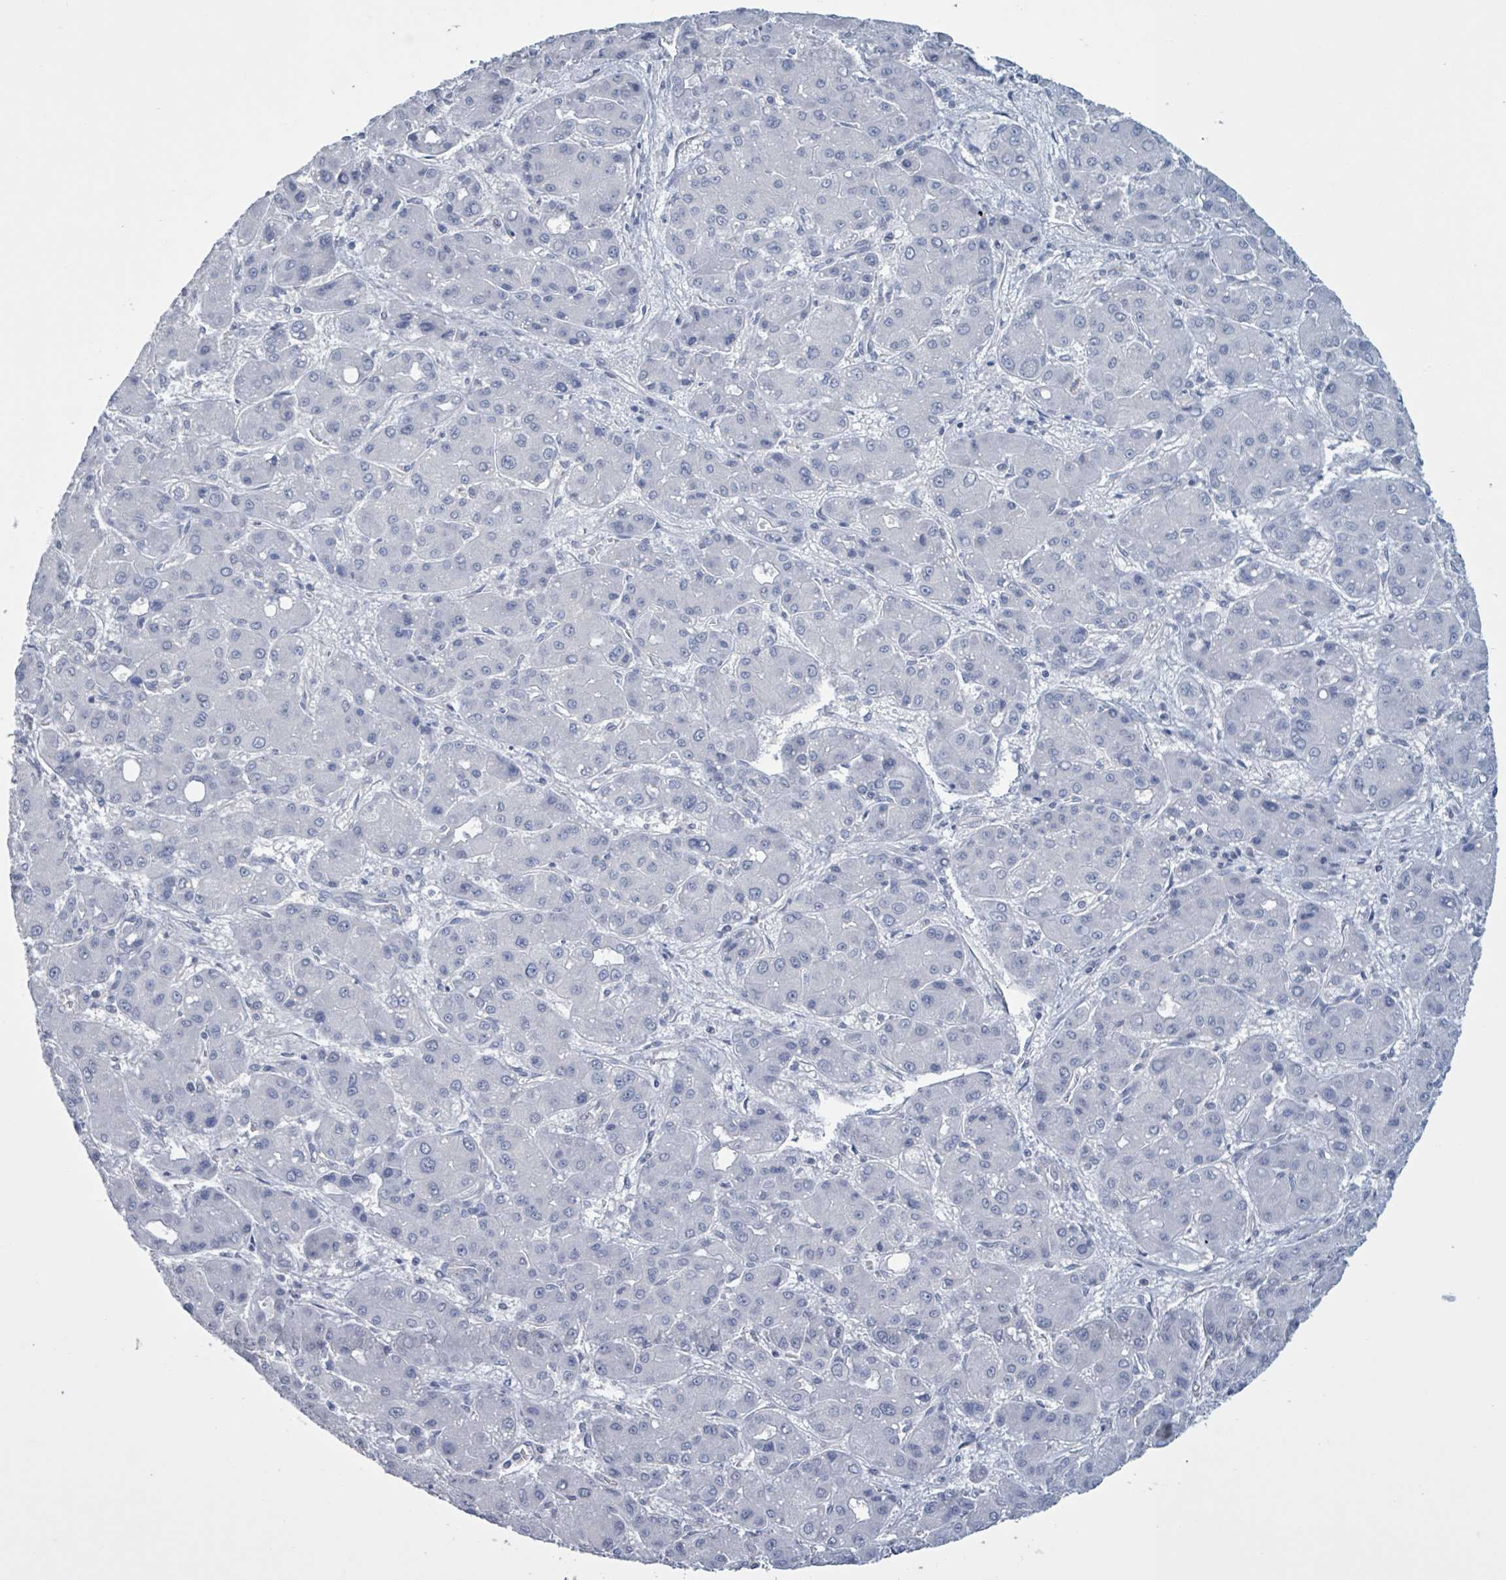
{"staining": {"intensity": "negative", "quantity": "none", "location": "none"}, "tissue": "liver cancer", "cell_type": "Tumor cells", "image_type": "cancer", "snomed": [{"axis": "morphology", "description": "Carcinoma, Hepatocellular, NOS"}, {"axis": "topography", "description": "Liver"}], "caption": "Tumor cells show no significant protein staining in liver hepatocellular carcinoma. (DAB (3,3'-diaminobenzidine) IHC visualized using brightfield microscopy, high magnification).", "gene": "CT45A5", "patient": {"sex": "male", "age": 55}}